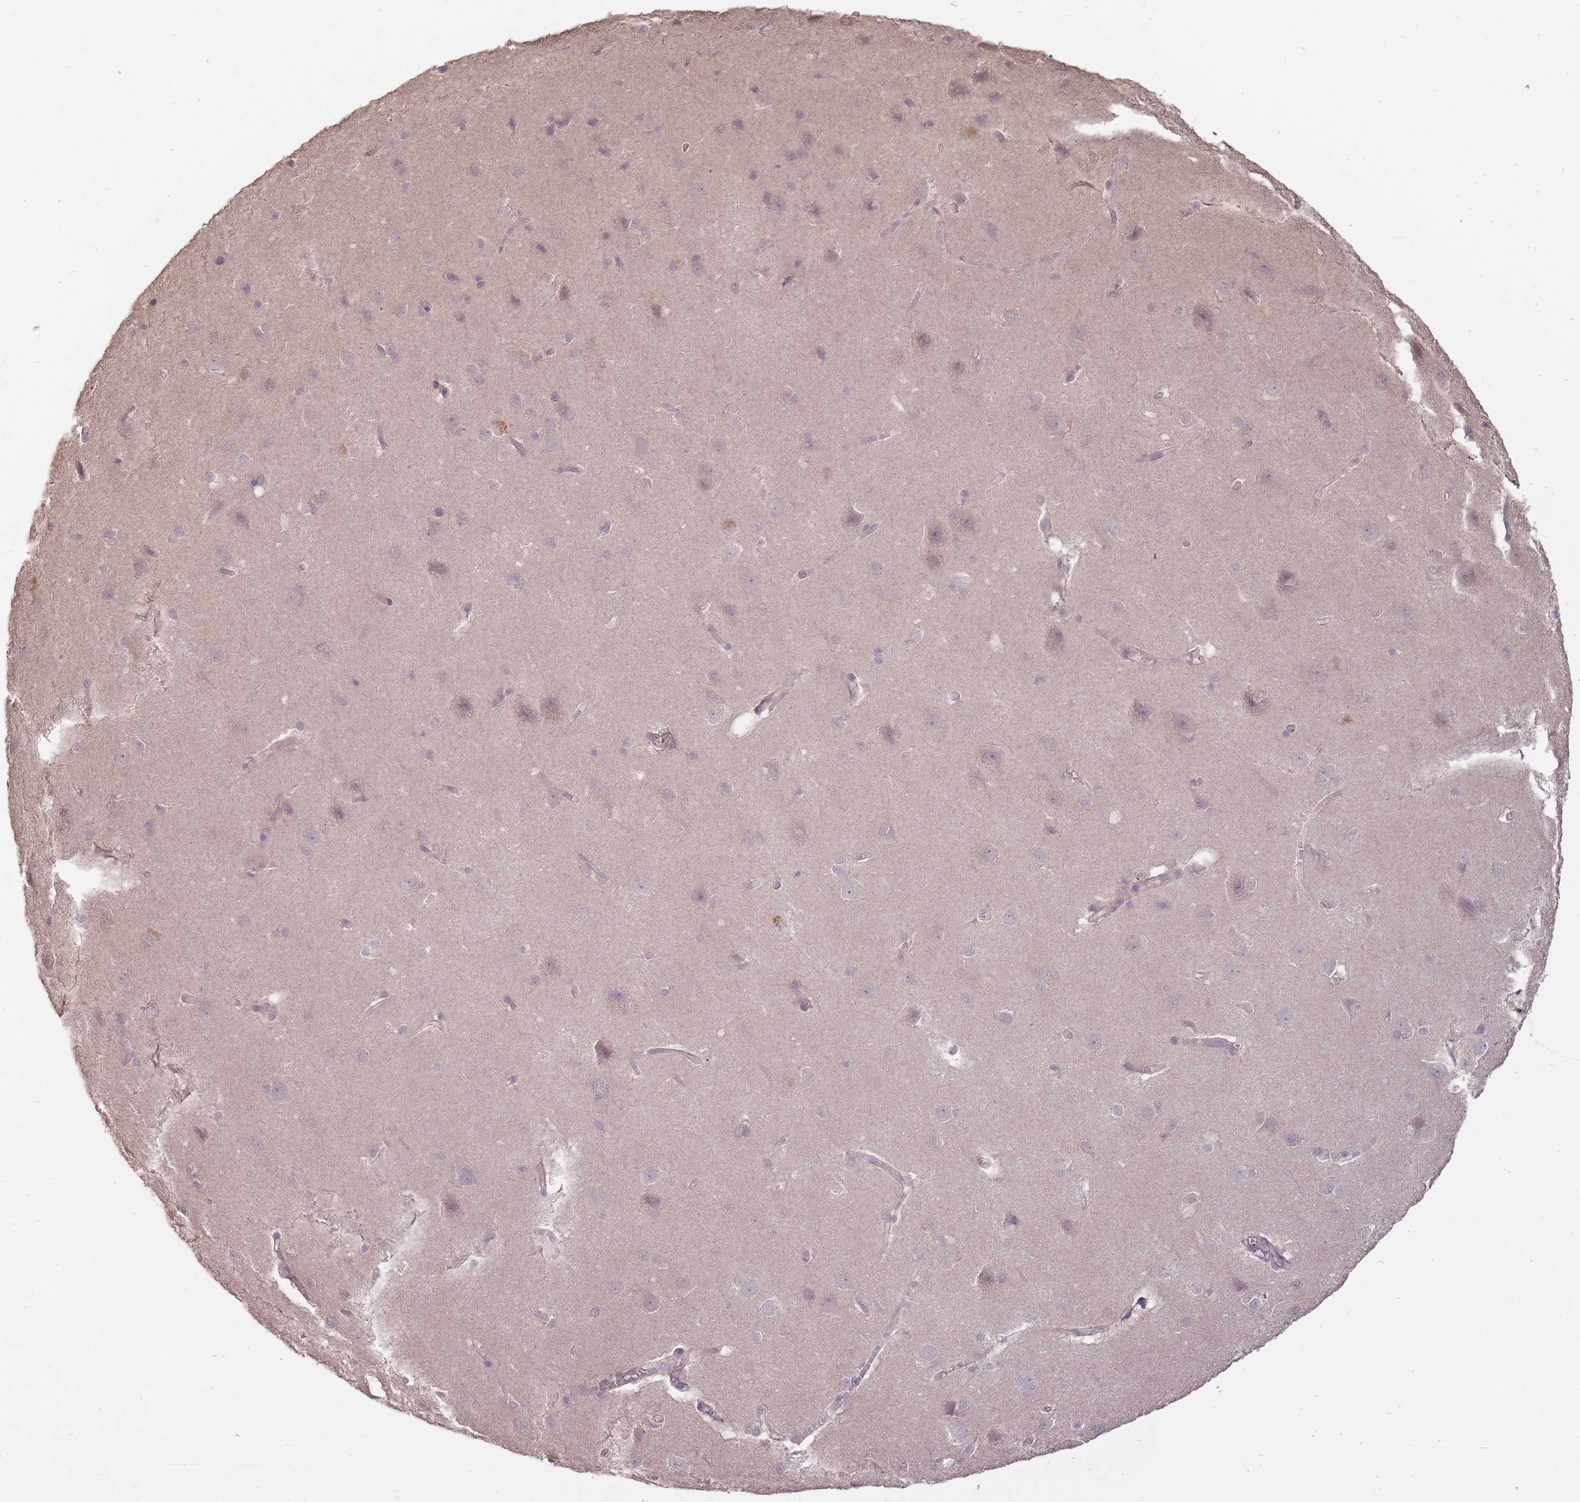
{"staining": {"intensity": "weak", "quantity": "25%-75%", "location": "cytoplasmic/membranous"}, "tissue": "cerebral cortex", "cell_type": "Endothelial cells", "image_type": "normal", "snomed": [{"axis": "morphology", "description": "Normal tissue, NOS"}, {"axis": "topography", "description": "Cerebral cortex"}], "caption": "Normal cerebral cortex demonstrates weak cytoplasmic/membranous positivity in approximately 25%-75% of endothelial cells, visualized by immunohistochemistry.", "gene": "LRATD2", "patient": {"sex": "male", "age": 37}}